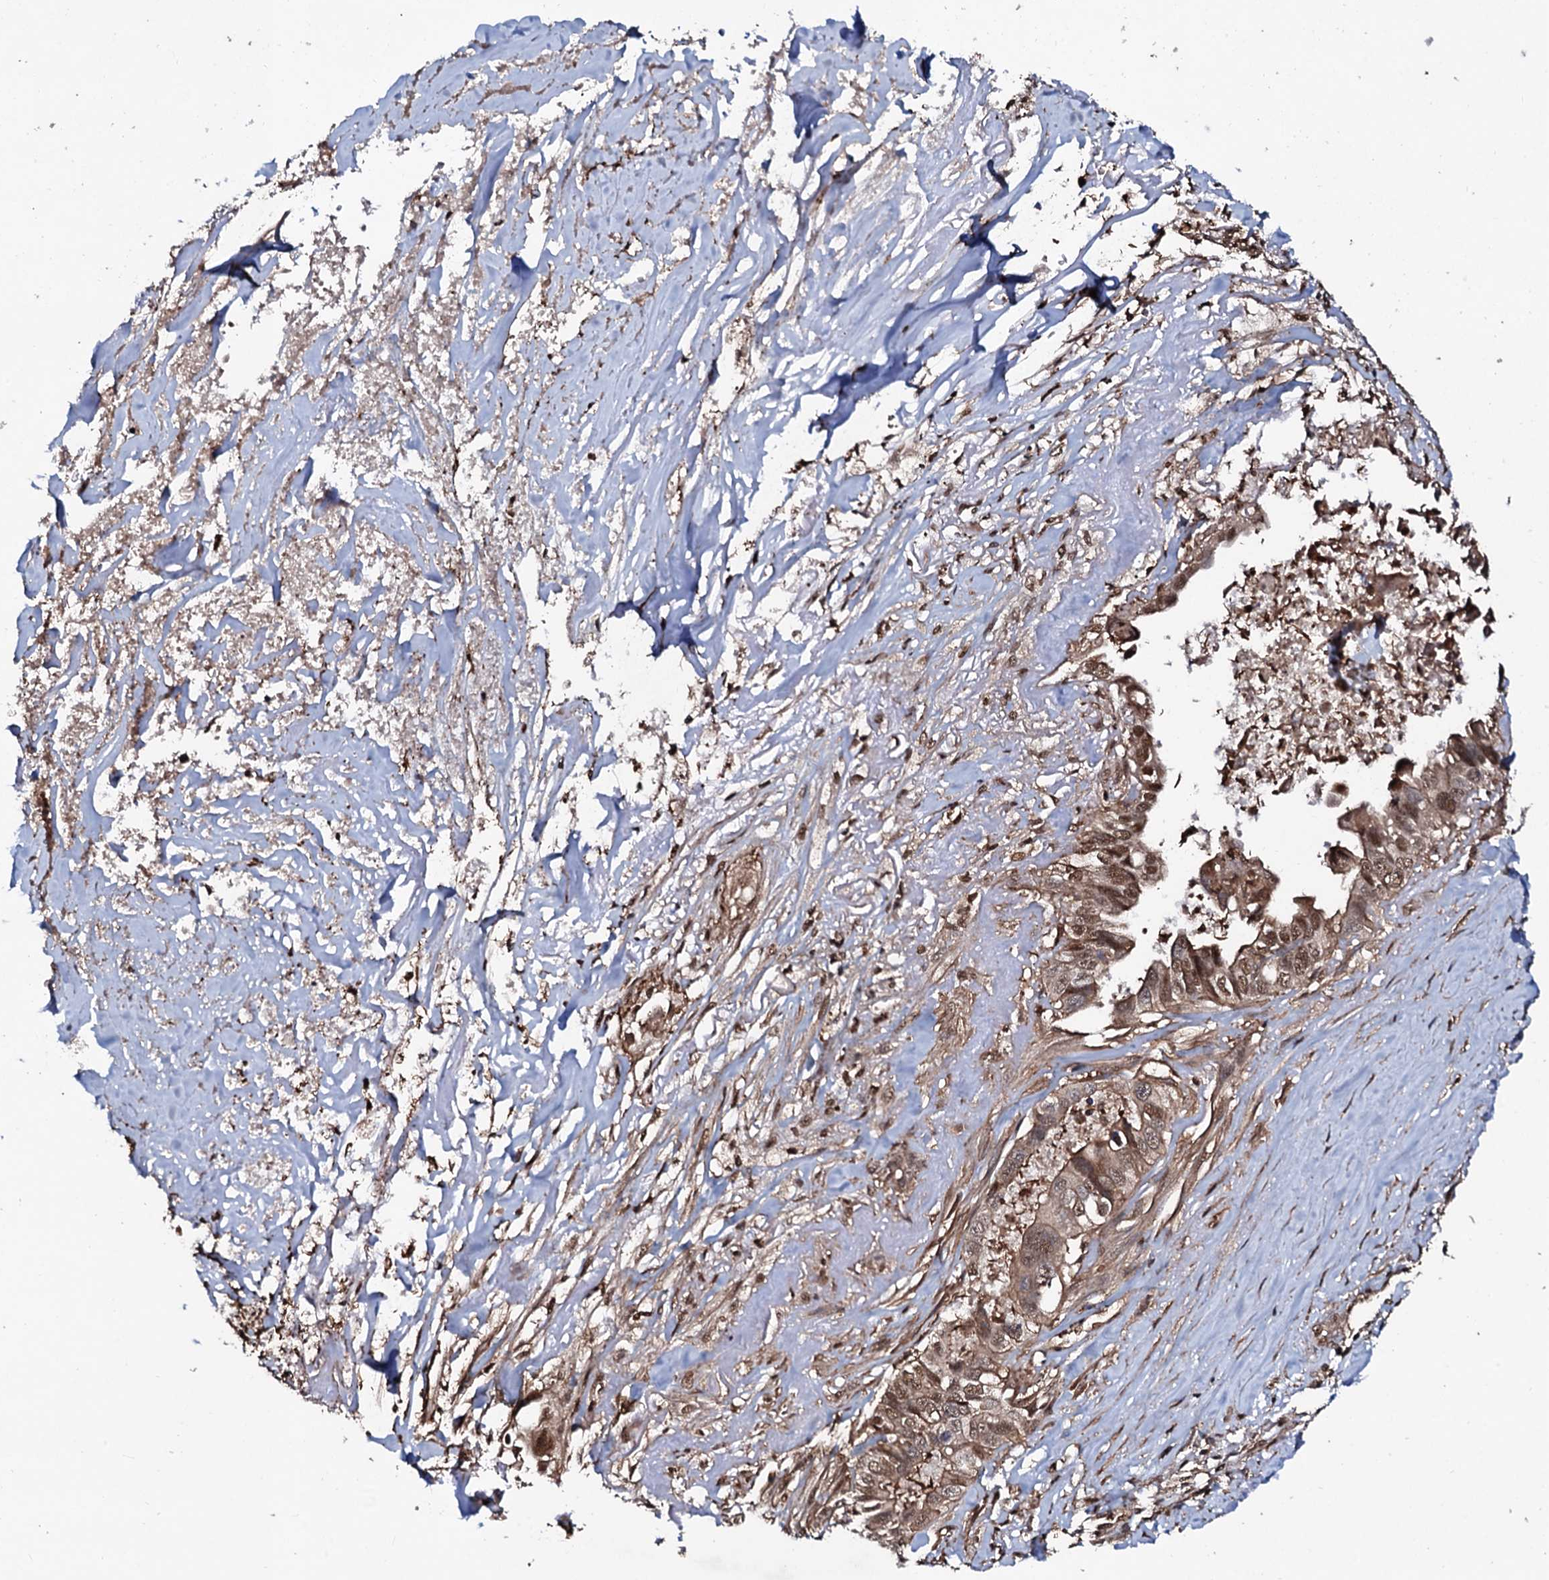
{"staining": {"intensity": "moderate", "quantity": ">75%", "location": "cytoplasmic/membranous,nuclear"}, "tissue": "liver cancer", "cell_type": "Tumor cells", "image_type": "cancer", "snomed": [{"axis": "morphology", "description": "Cholangiocarcinoma"}, {"axis": "topography", "description": "Liver"}], "caption": "Protein staining exhibits moderate cytoplasmic/membranous and nuclear expression in approximately >75% of tumor cells in liver cancer.", "gene": "COG6", "patient": {"sex": "female", "age": 79}}